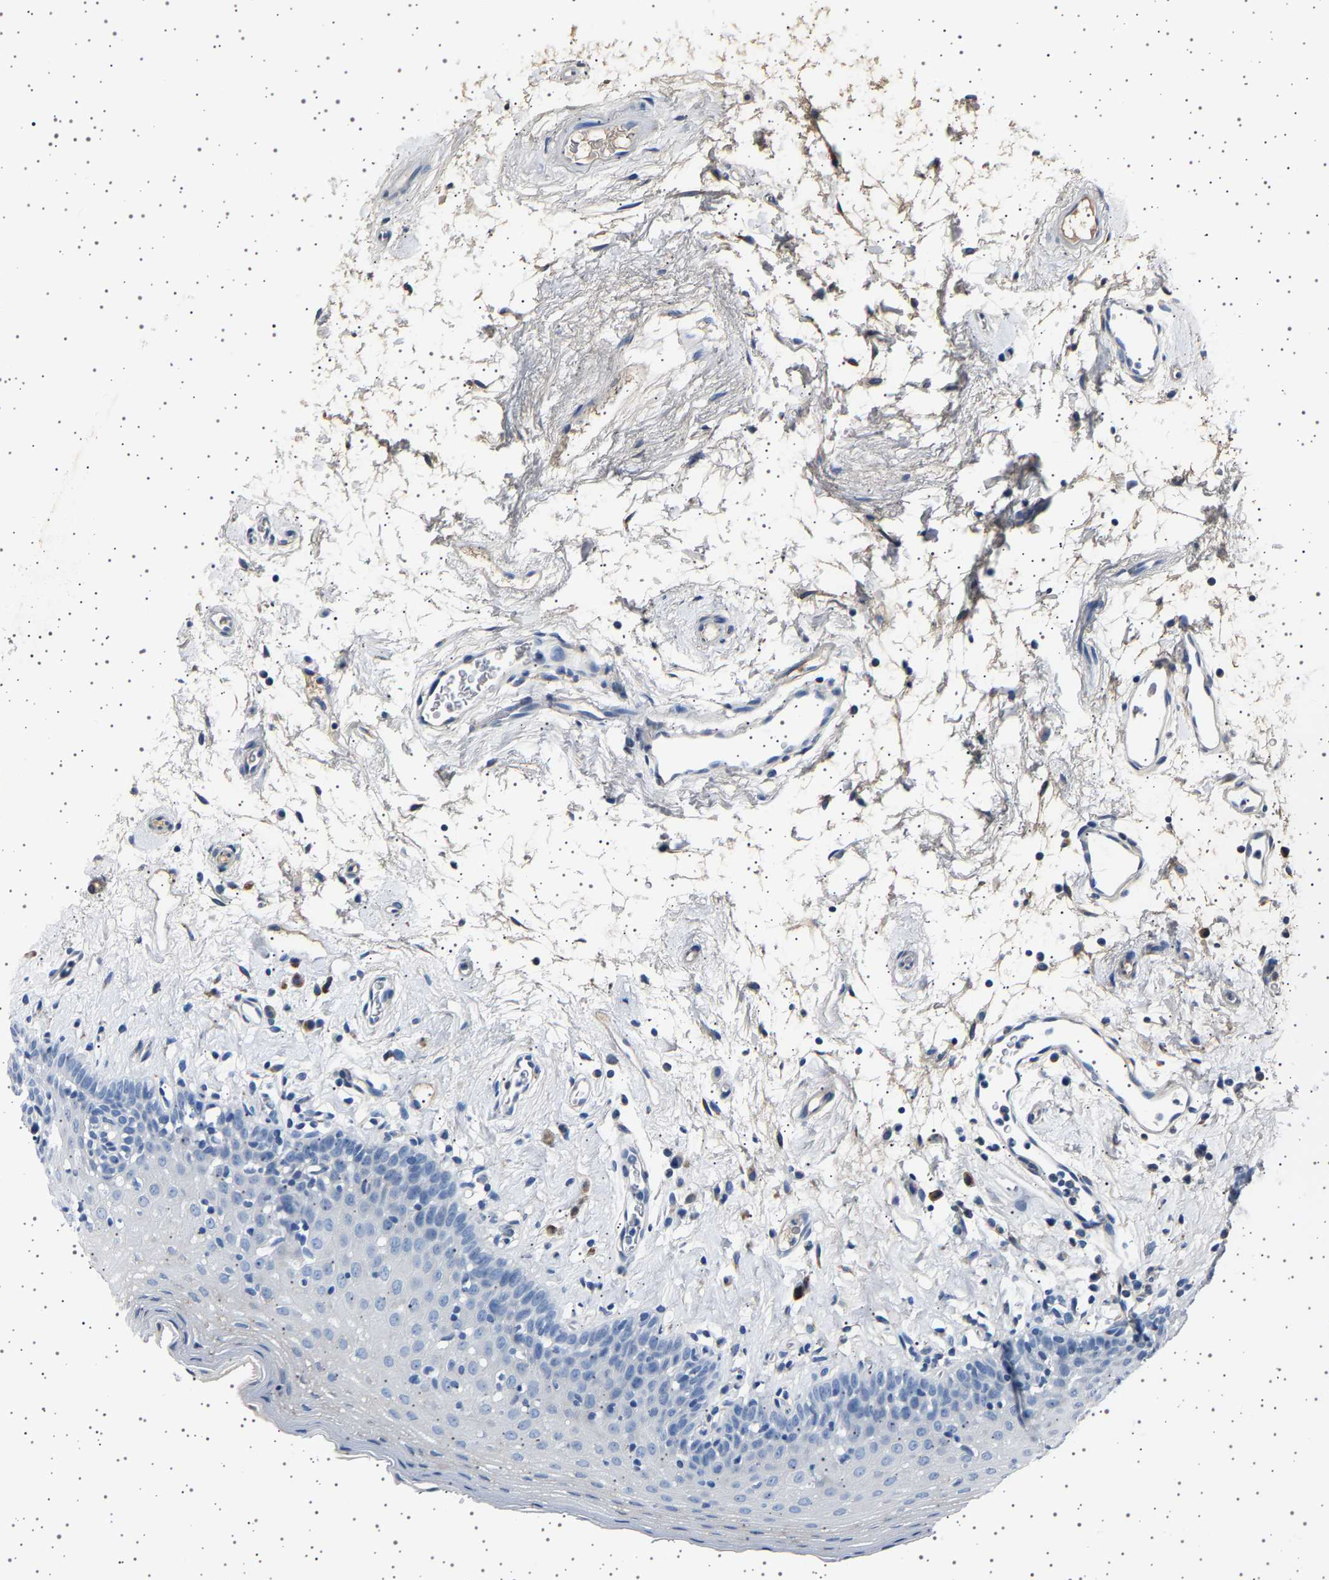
{"staining": {"intensity": "weak", "quantity": "<25%", "location": "cytoplasmic/membranous"}, "tissue": "oral mucosa", "cell_type": "Squamous epithelial cells", "image_type": "normal", "snomed": [{"axis": "morphology", "description": "Normal tissue, NOS"}, {"axis": "topography", "description": "Oral tissue"}], "caption": "This image is of normal oral mucosa stained with IHC to label a protein in brown with the nuclei are counter-stained blue. There is no positivity in squamous epithelial cells.", "gene": "FTCD", "patient": {"sex": "male", "age": 66}}